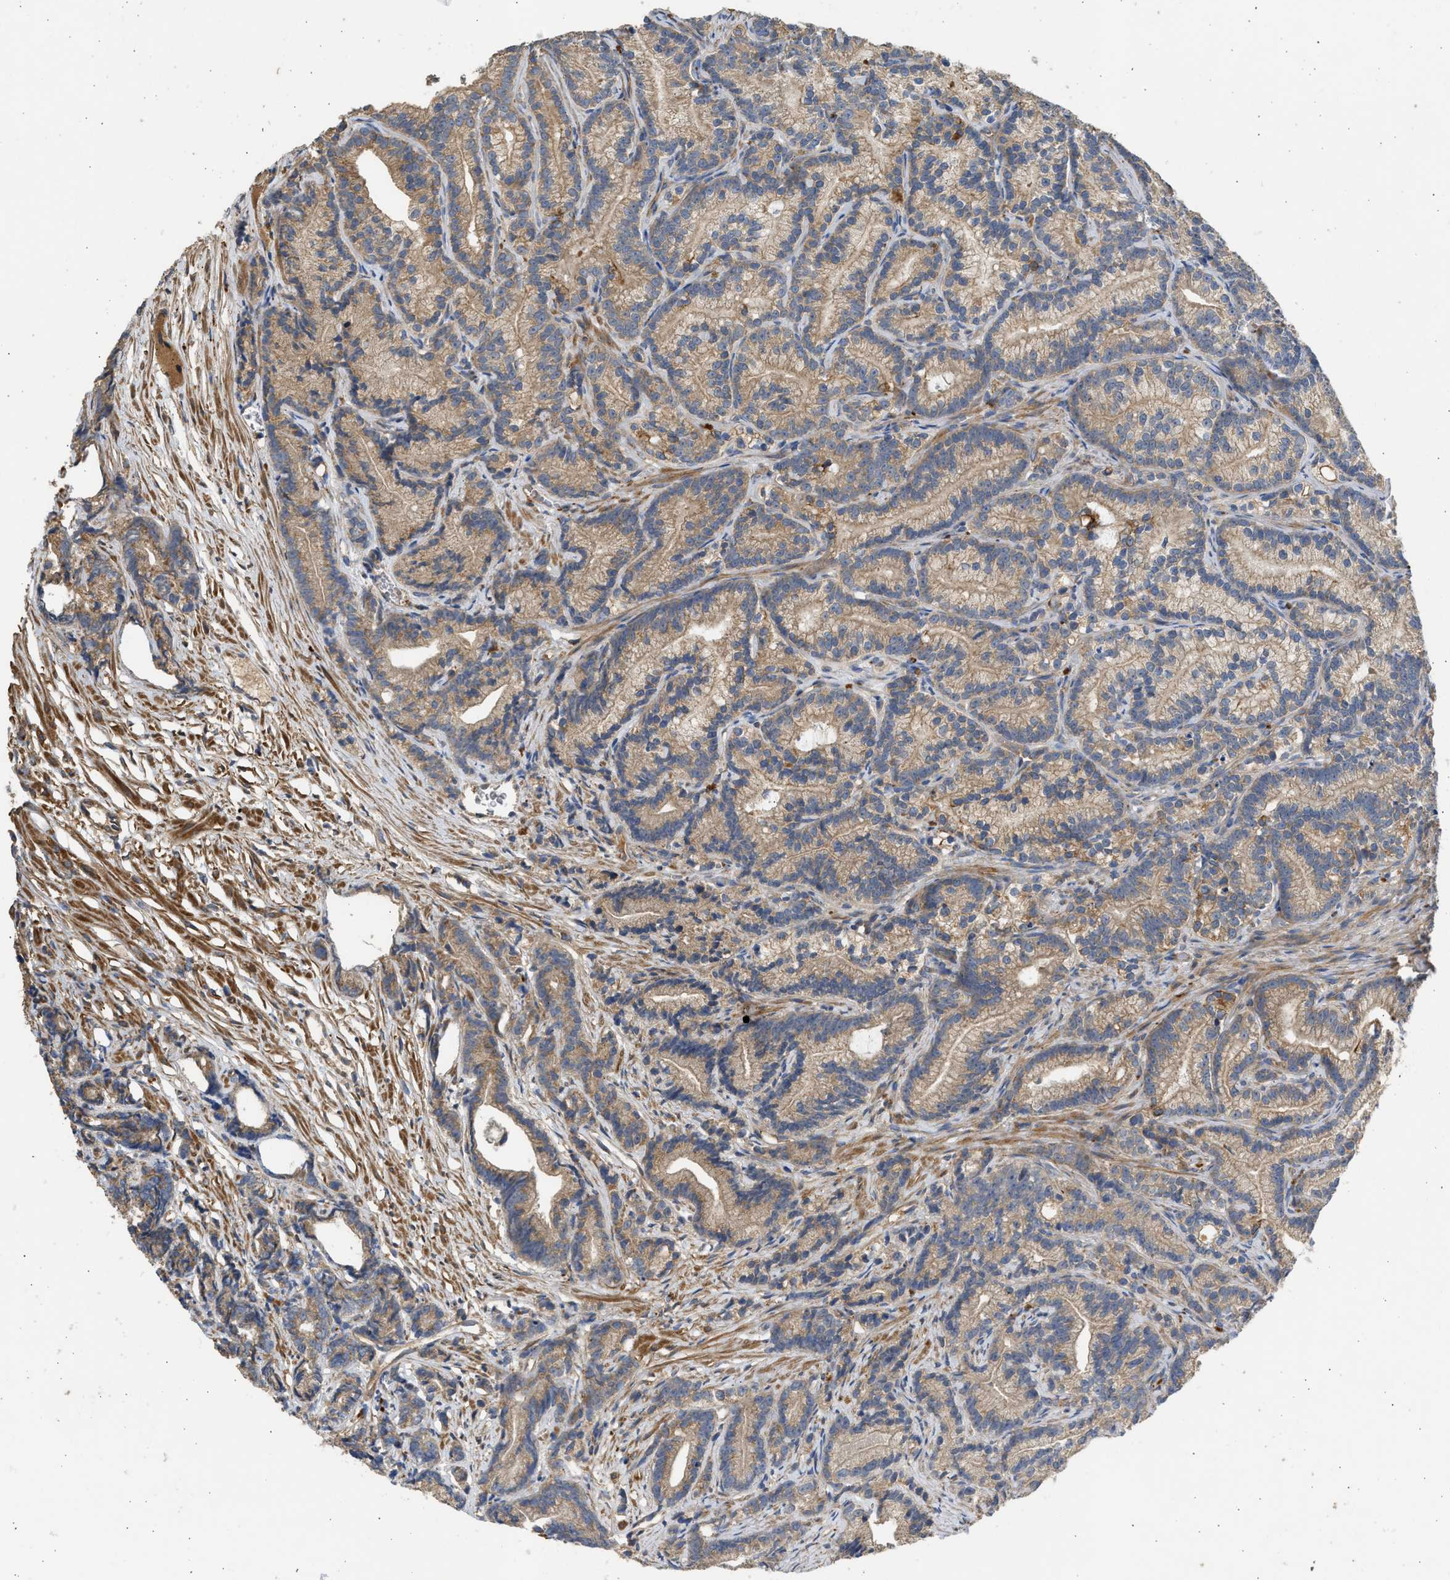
{"staining": {"intensity": "moderate", "quantity": ">75%", "location": "cytoplasmic/membranous"}, "tissue": "prostate cancer", "cell_type": "Tumor cells", "image_type": "cancer", "snomed": [{"axis": "morphology", "description": "Adenocarcinoma, Low grade"}, {"axis": "topography", "description": "Prostate"}], "caption": "DAB (3,3'-diaminobenzidine) immunohistochemical staining of human adenocarcinoma (low-grade) (prostate) demonstrates moderate cytoplasmic/membranous protein expression in approximately >75% of tumor cells.", "gene": "CSRNP2", "patient": {"sex": "male", "age": 89}}